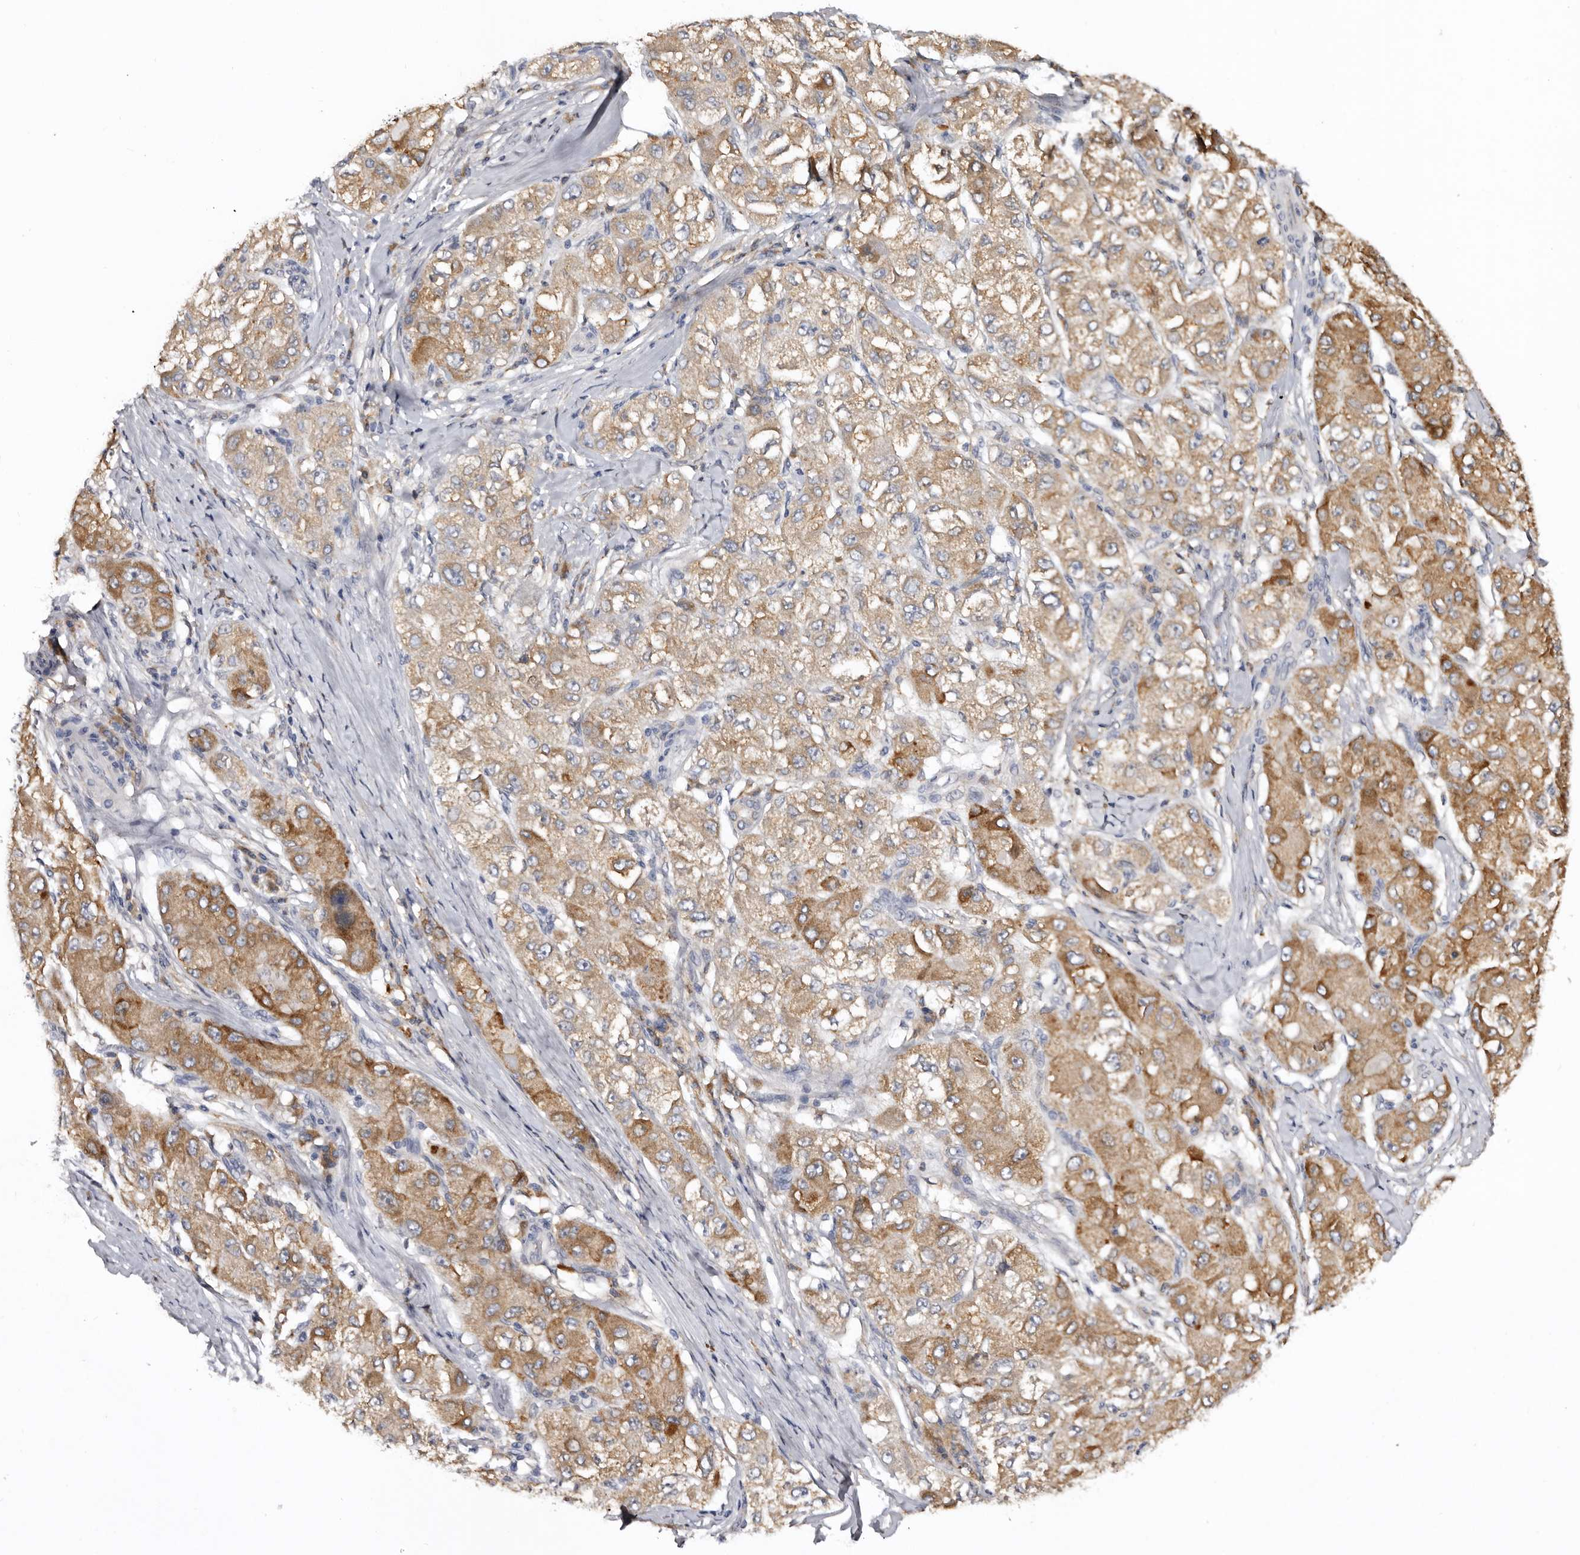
{"staining": {"intensity": "moderate", "quantity": ">75%", "location": "cytoplasmic/membranous"}, "tissue": "liver cancer", "cell_type": "Tumor cells", "image_type": "cancer", "snomed": [{"axis": "morphology", "description": "Carcinoma, Hepatocellular, NOS"}, {"axis": "topography", "description": "Liver"}], "caption": "Tumor cells reveal moderate cytoplasmic/membranous positivity in about >75% of cells in liver cancer.", "gene": "INKA2", "patient": {"sex": "male", "age": 80}}